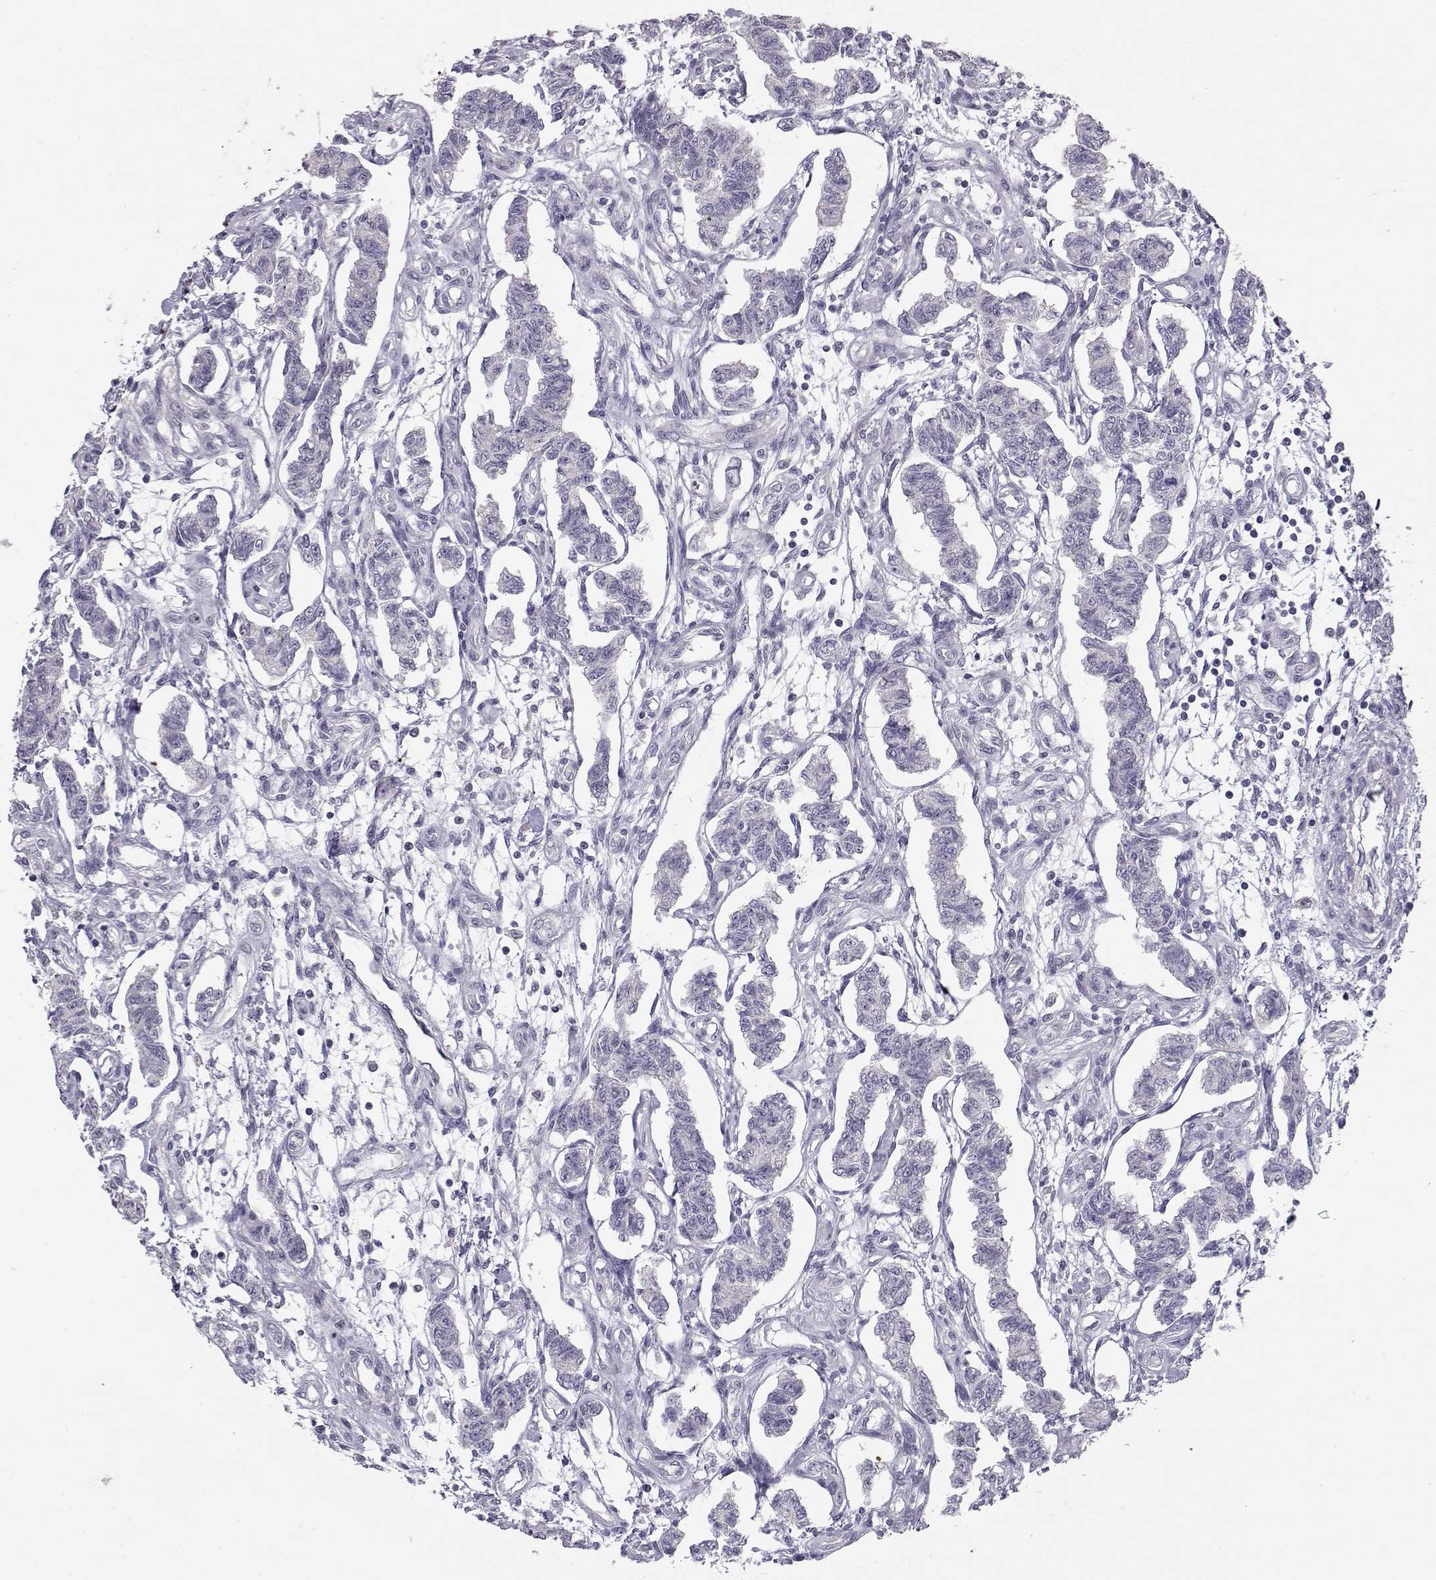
{"staining": {"intensity": "negative", "quantity": "none", "location": "none"}, "tissue": "carcinoid", "cell_type": "Tumor cells", "image_type": "cancer", "snomed": [{"axis": "morphology", "description": "Carcinoid, malignant, NOS"}, {"axis": "topography", "description": "Kidney"}], "caption": "A photomicrograph of carcinoid stained for a protein demonstrates no brown staining in tumor cells.", "gene": "GRK1", "patient": {"sex": "female", "age": 41}}